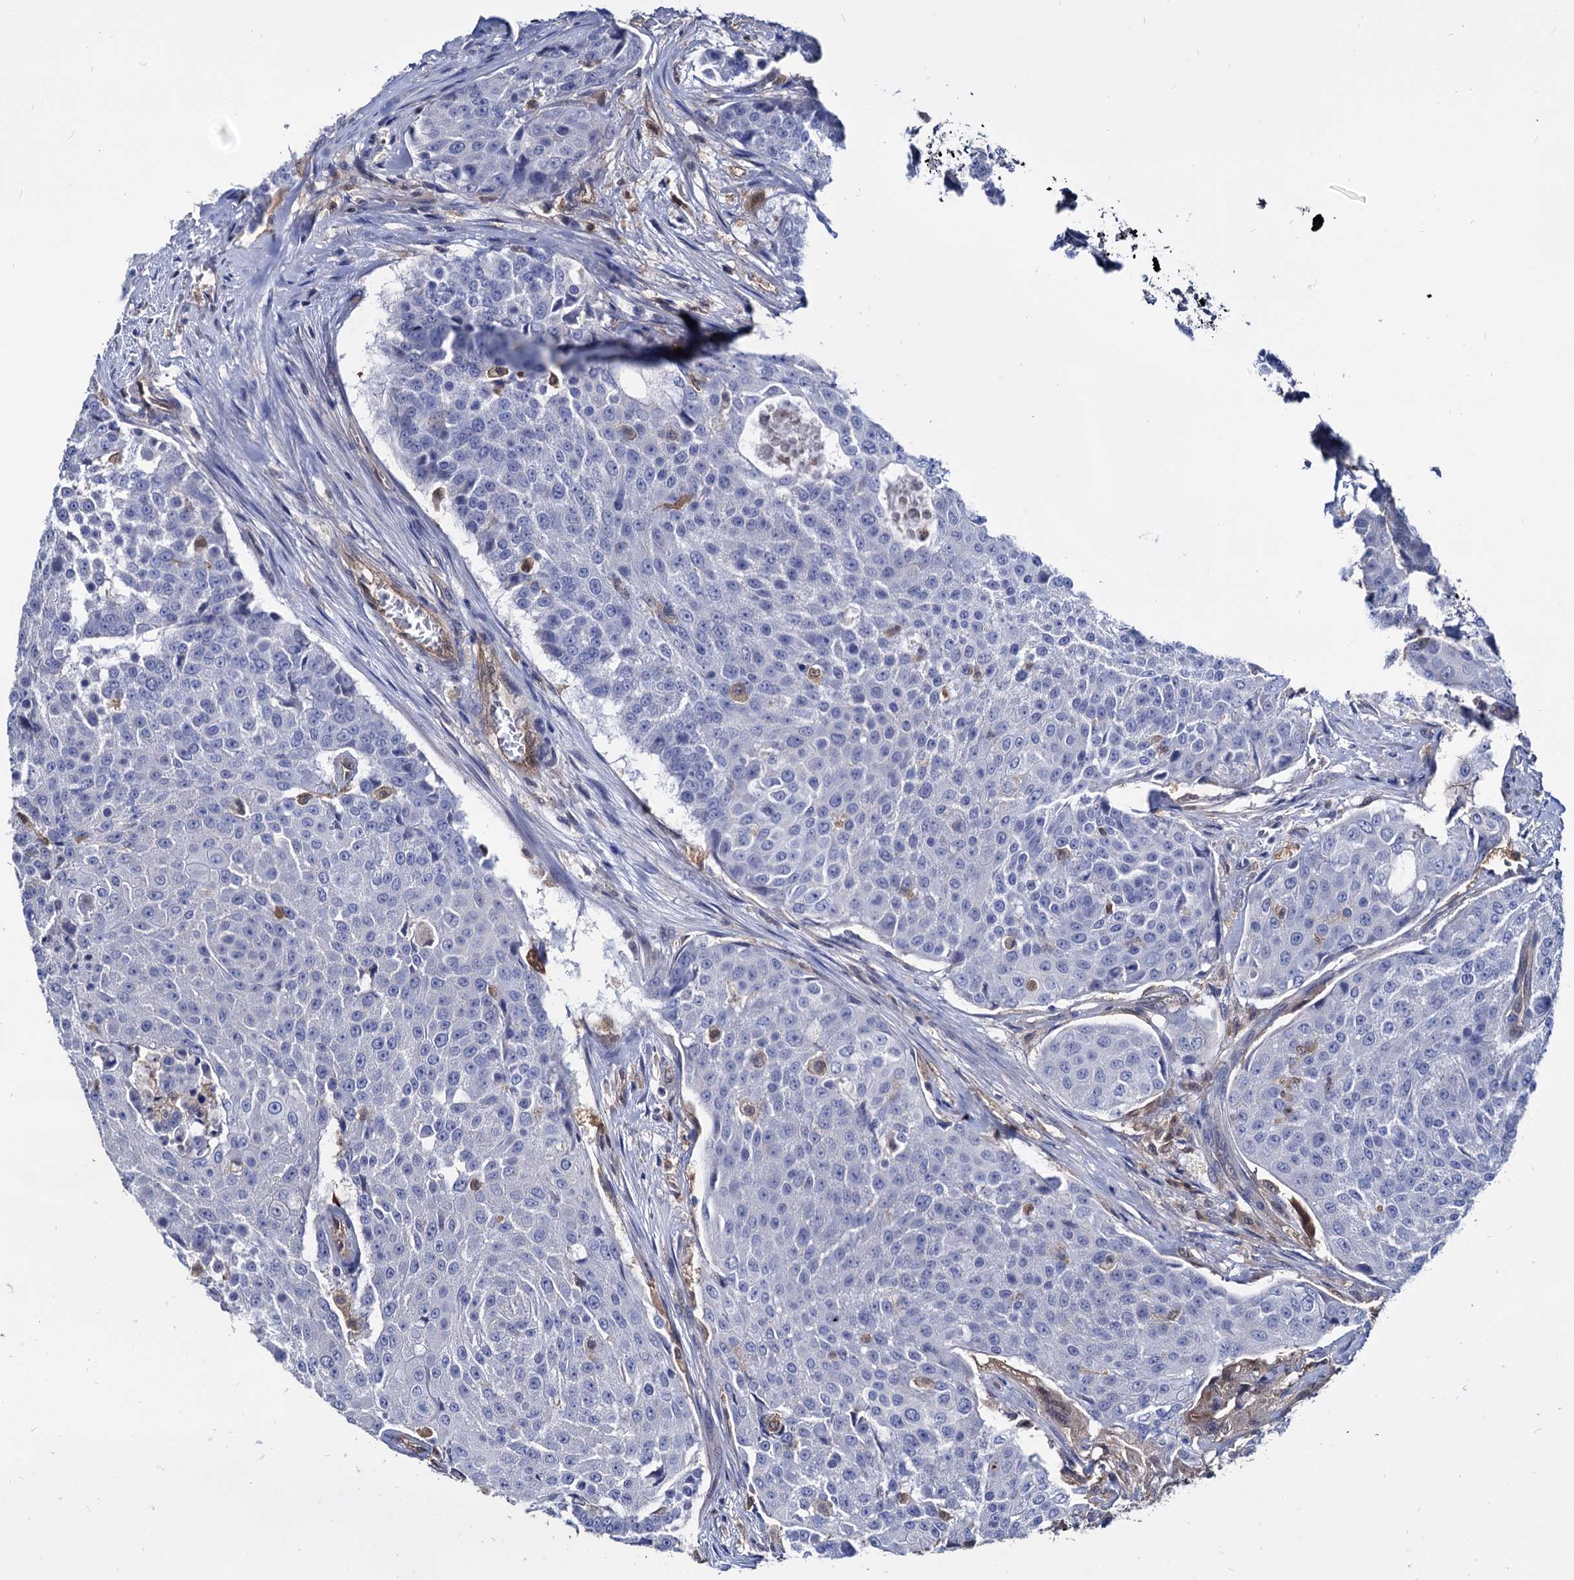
{"staining": {"intensity": "negative", "quantity": "none", "location": "none"}, "tissue": "urothelial cancer", "cell_type": "Tumor cells", "image_type": "cancer", "snomed": [{"axis": "morphology", "description": "Urothelial carcinoma, High grade"}, {"axis": "topography", "description": "Urinary bladder"}], "caption": "IHC of urothelial carcinoma (high-grade) shows no staining in tumor cells.", "gene": "CPPED1", "patient": {"sex": "female", "age": 63}}